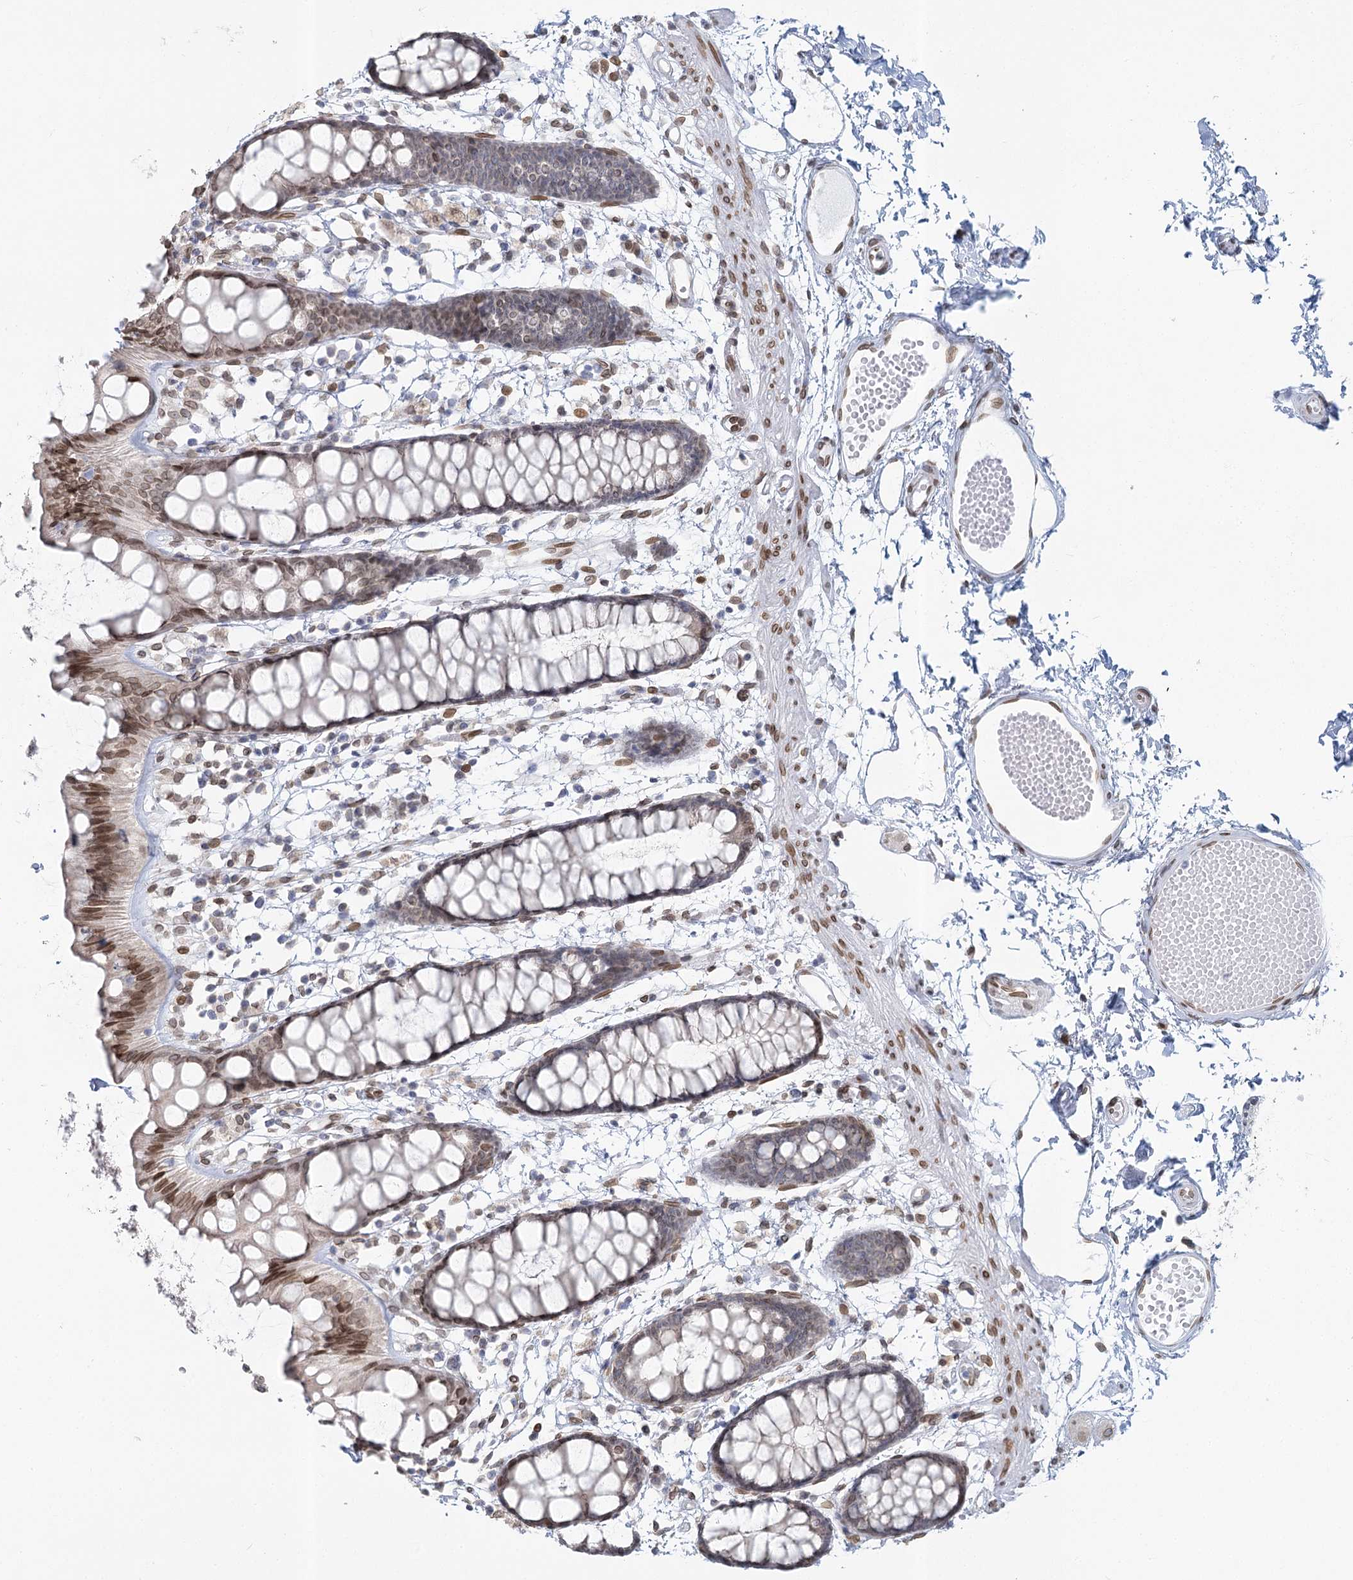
{"staining": {"intensity": "moderate", "quantity": "25%-75%", "location": "nuclear"}, "tissue": "rectum", "cell_type": "Glandular cells", "image_type": "normal", "snomed": [{"axis": "morphology", "description": "Normal tissue, NOS"}, {"axis": "topography", "description": "Rectum"}], "caption": "An immunohistochemistry image of benign tissue is shown. Protein staining in brown shows moderate nuclear positivity in rectum within glandular cells.", "gene": "VWA5A", "patient": {"sex": "female", "age": 66}}